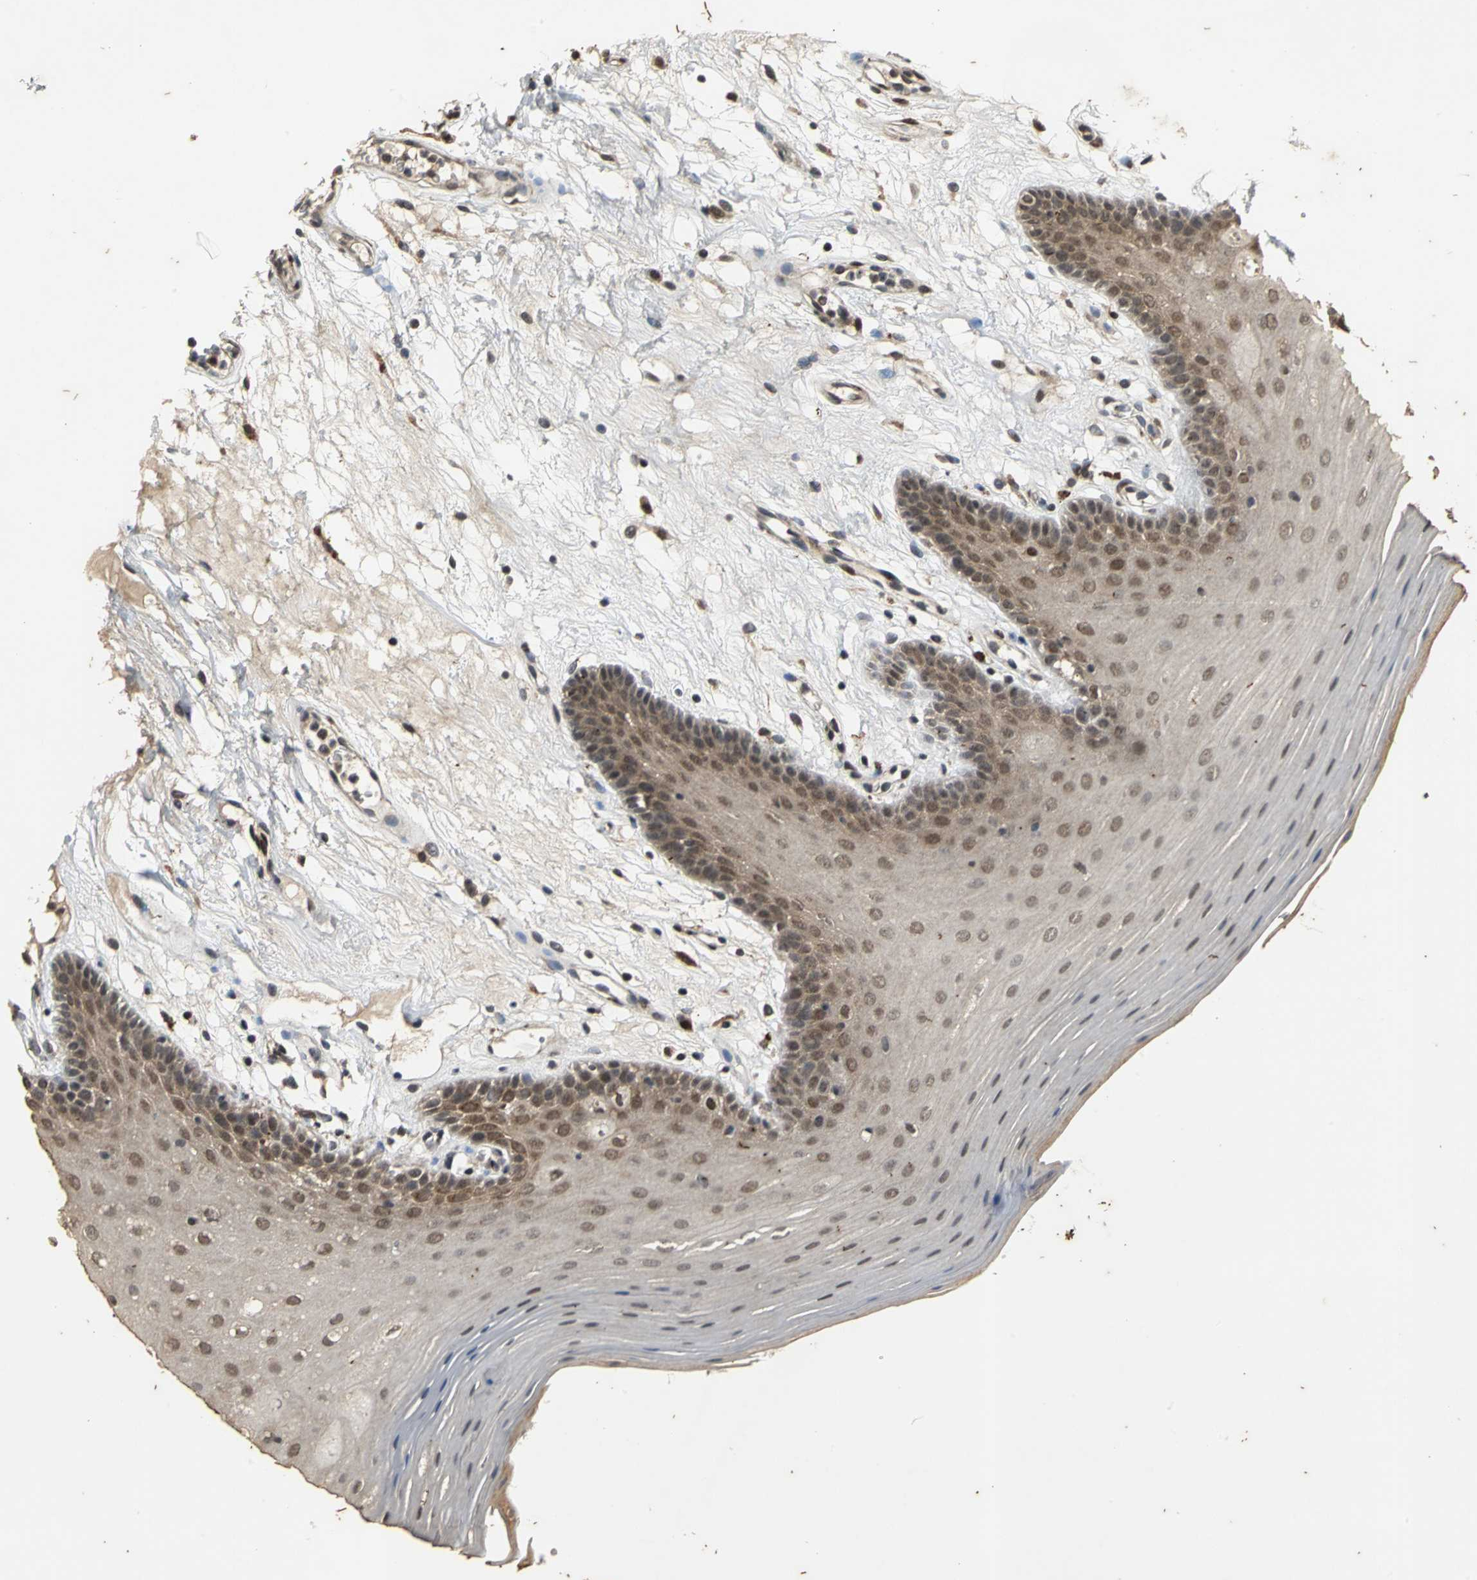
{"staining": {"intensity": "moderate", "quantity": "25%-75%", "location": "cytoplasmic/membranous"}, "tissue": "oral mucosa", "cell_type": "Squamous epithelial cells", "image_type": "normal", "snomed": [{"axis": "morphology", "description": "Normal tissue, NOS"}, {"axis": "morphology", "description": "Squamous cell carcinoma, NOS"}, {"axis": "topography", "description": "Skeletal muscle"}, {"axis": "topography", "description": "Oral tissue"}, {"axis": "topography", "description": "Head-Neck"}], "caption": "DAB immunohistochemical staining of benign oral mucosa shows moderate cytoplasmic/membranous protein positivity in approximately 25%-75% of squamous epithelial cells. (Stains: DAB (3,3'-diaminobenzidine) in brown, nuclei in blue, Microscopy: brightfield microscopy at high magnification).", "gene": "NOTCH3", "patient": {"sex": "male", "age": 71}}